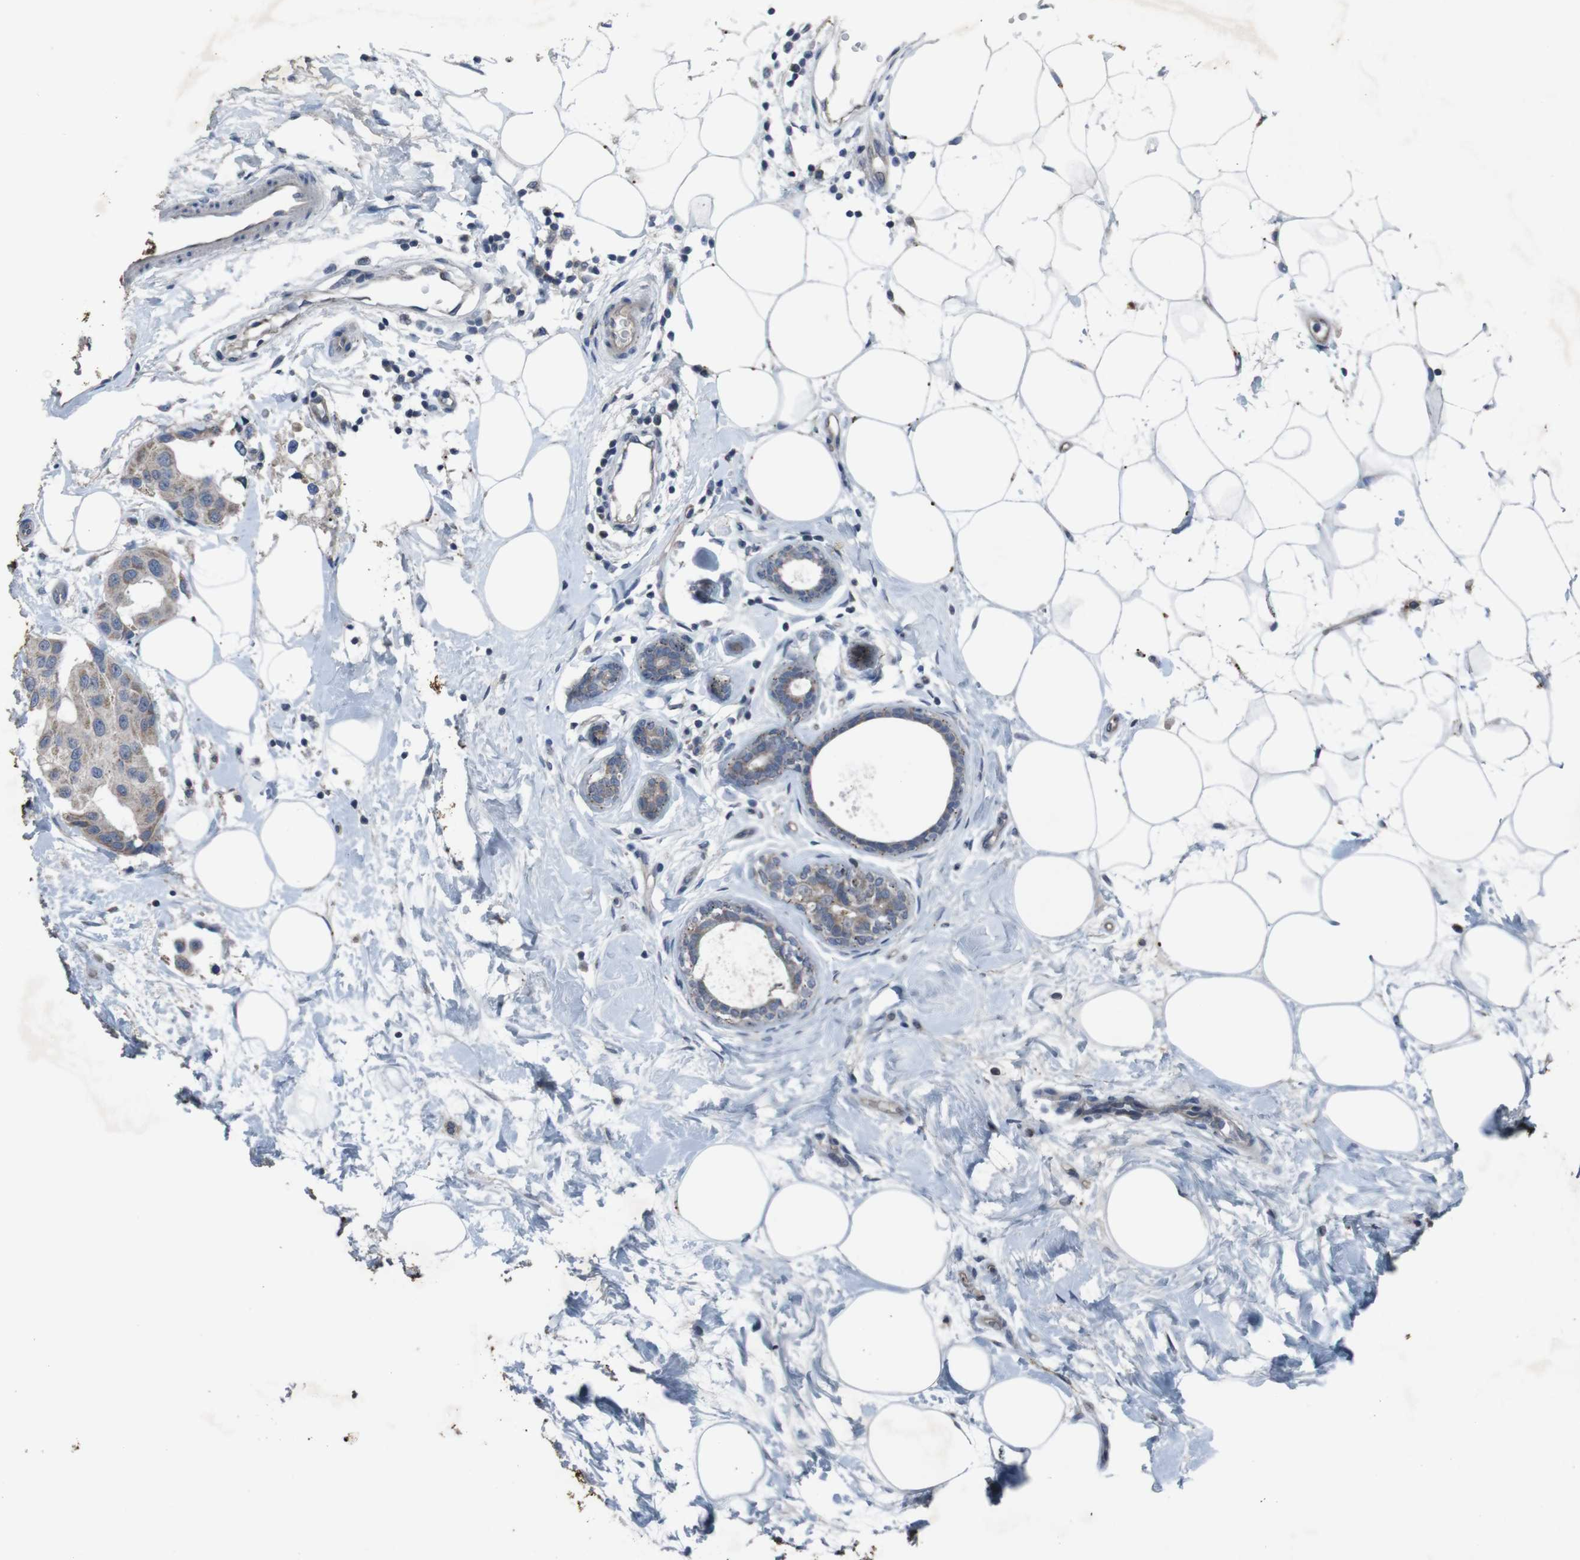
{"staining": {"intensity": "moderate", "quantity": ">75%", "location": "cytoplasmic/membranous"}, "tissue": "breast cancer", "cell_type": "Tumor cells", "image_type": "cancer", "snomed": [{"axis": "morphology", "description": "Normal tissue, NOS"}, {"axis": "morphology", "description": "Duct carcinoma"}, {"axis": "topography", "description": "Breast"}], "caption": "DAB (3,3'-diaminobenzidine) immunohistochemical staining of breast cancer displays moderate cytoplasmic/membranous protein staining in approximately >75% of tumor cells.", "gene": "EFNA5", "patient": {"sex": "female", "age": 39}}